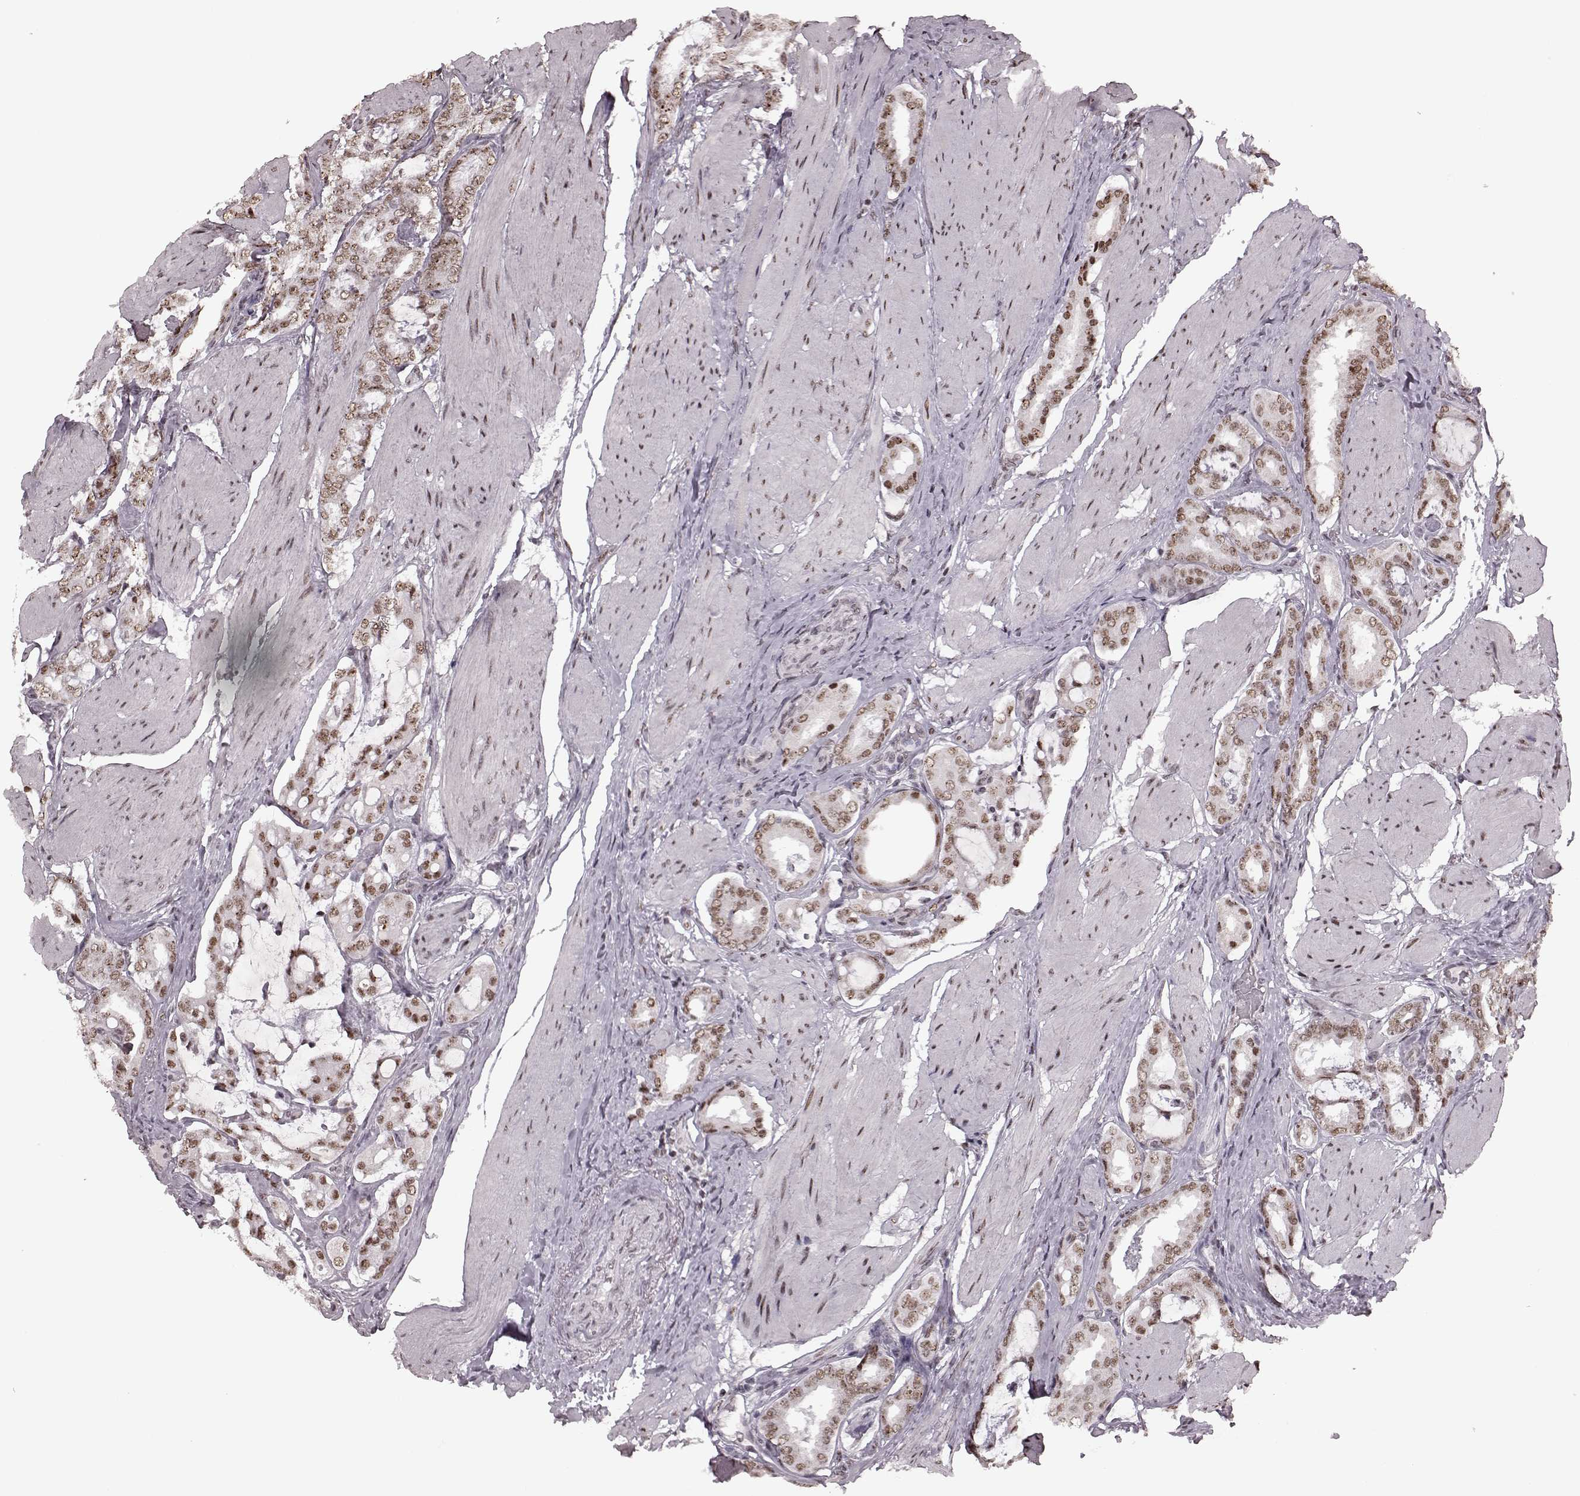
{"staining": {"intensity": "weak", "quantity": ">75%", "location": "nuclear"}, "tissue": "prostate cancer", "cell_type": "Tumor cells", "image_type": "cancer", "snomed": [{"axis": "morphology", "description": "Adenocarcinoma, High grade"}, {"axis": "topography", "description": "Prostate"}], "caption": "An image of human prostate high-grade adenocarcinoma stained for a protein exhibits weak nuclear brown staining in tumor cells.", "gene": "NR2C1", "patient": {"sex": "male", "age": 63}}